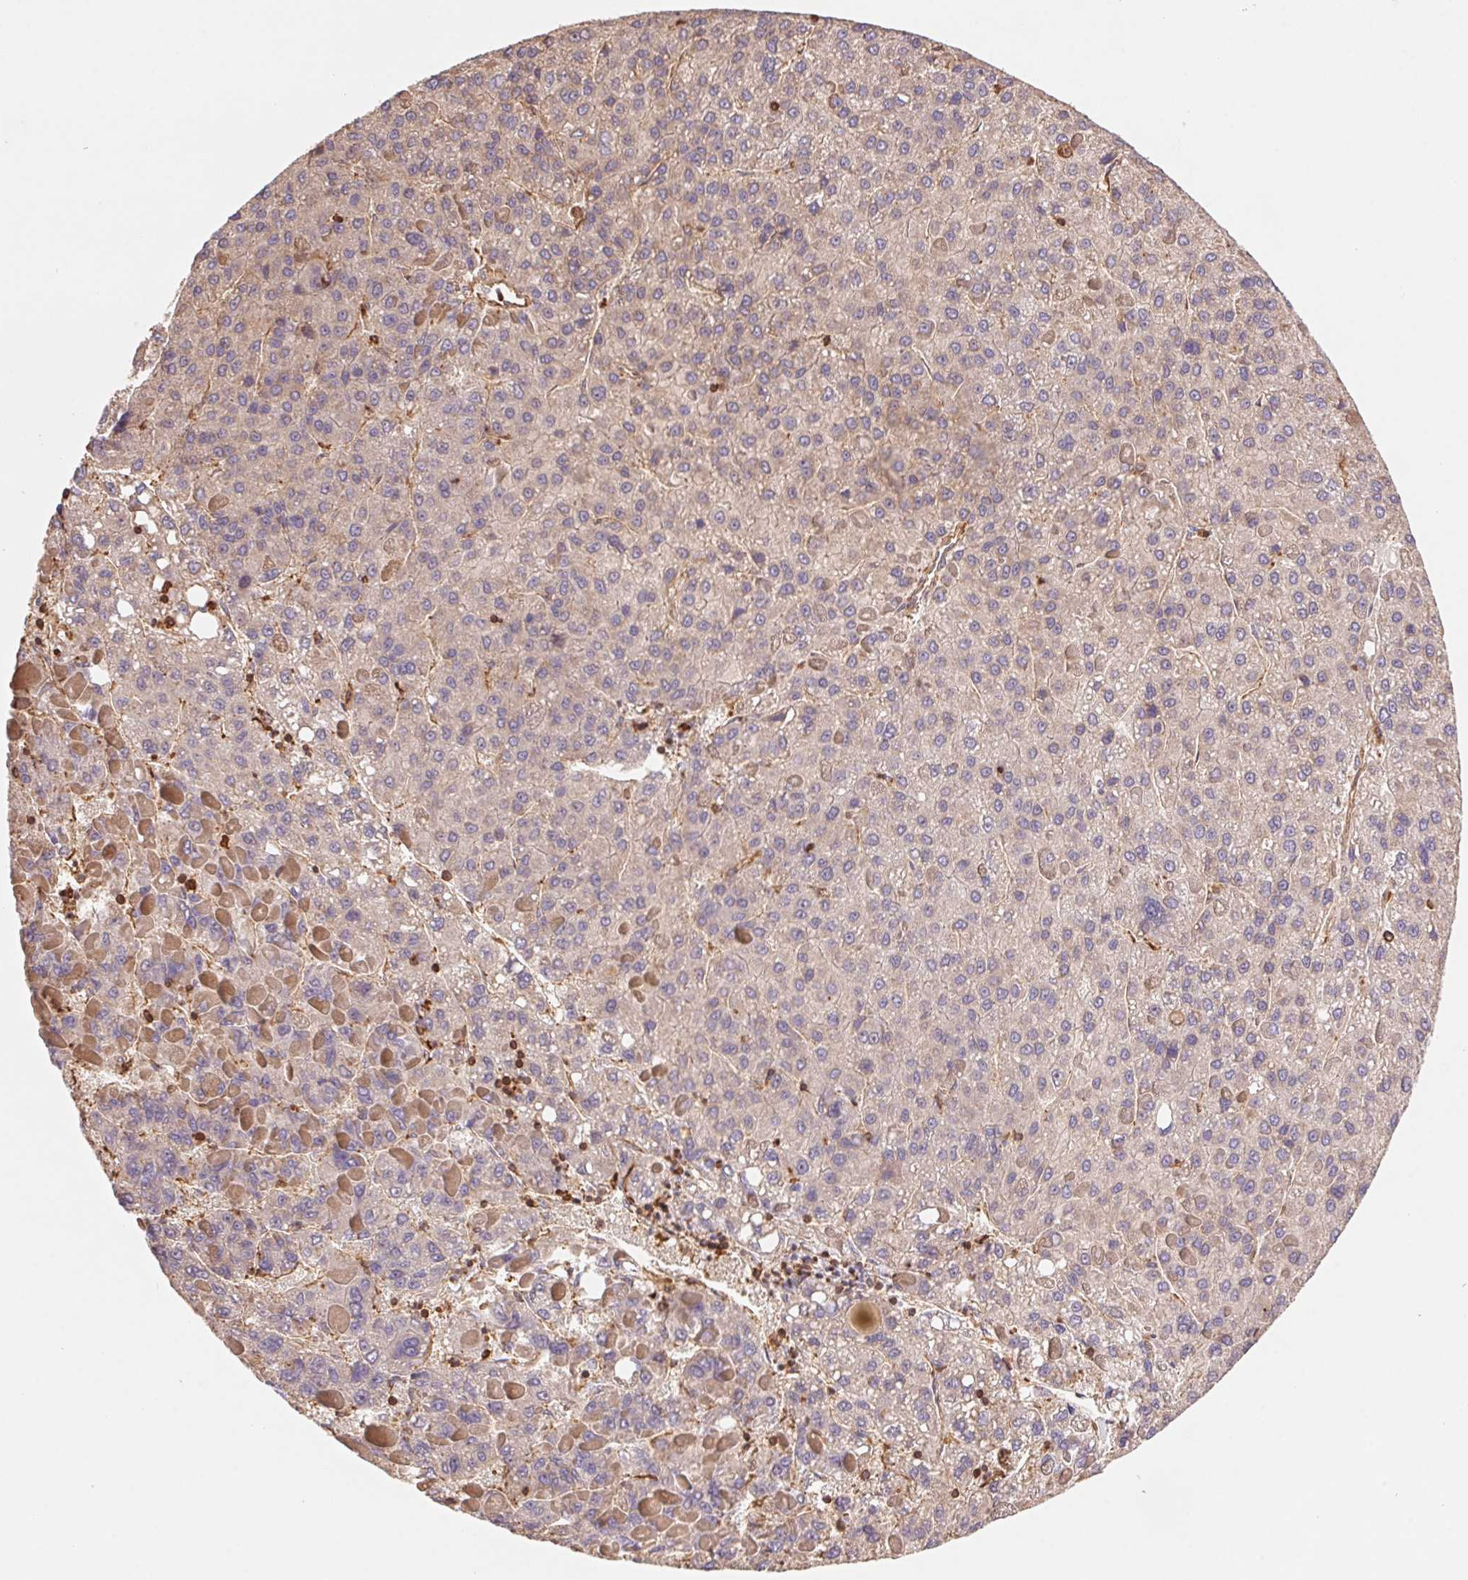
{"staining": {"intensity": "negative", "quantity": "none", "location": "none"}, "tissue": "liver cancer", "cell_type": "Tumor cells", "image_type": "cancer", "snomed": [{"axis": "morphology", "description": "Carcinoma, Hepatocellular, NOS"}, {"axis": "topography", "description": "Liver"}], "caption": "This is an immunohistochemistry (IHC) micrograph of liver cancer (hepatocellular carcinoma). There is no expression in tumor cells.", "gene": "ATG10", "patient": {"sex": "female", "age": 82}}